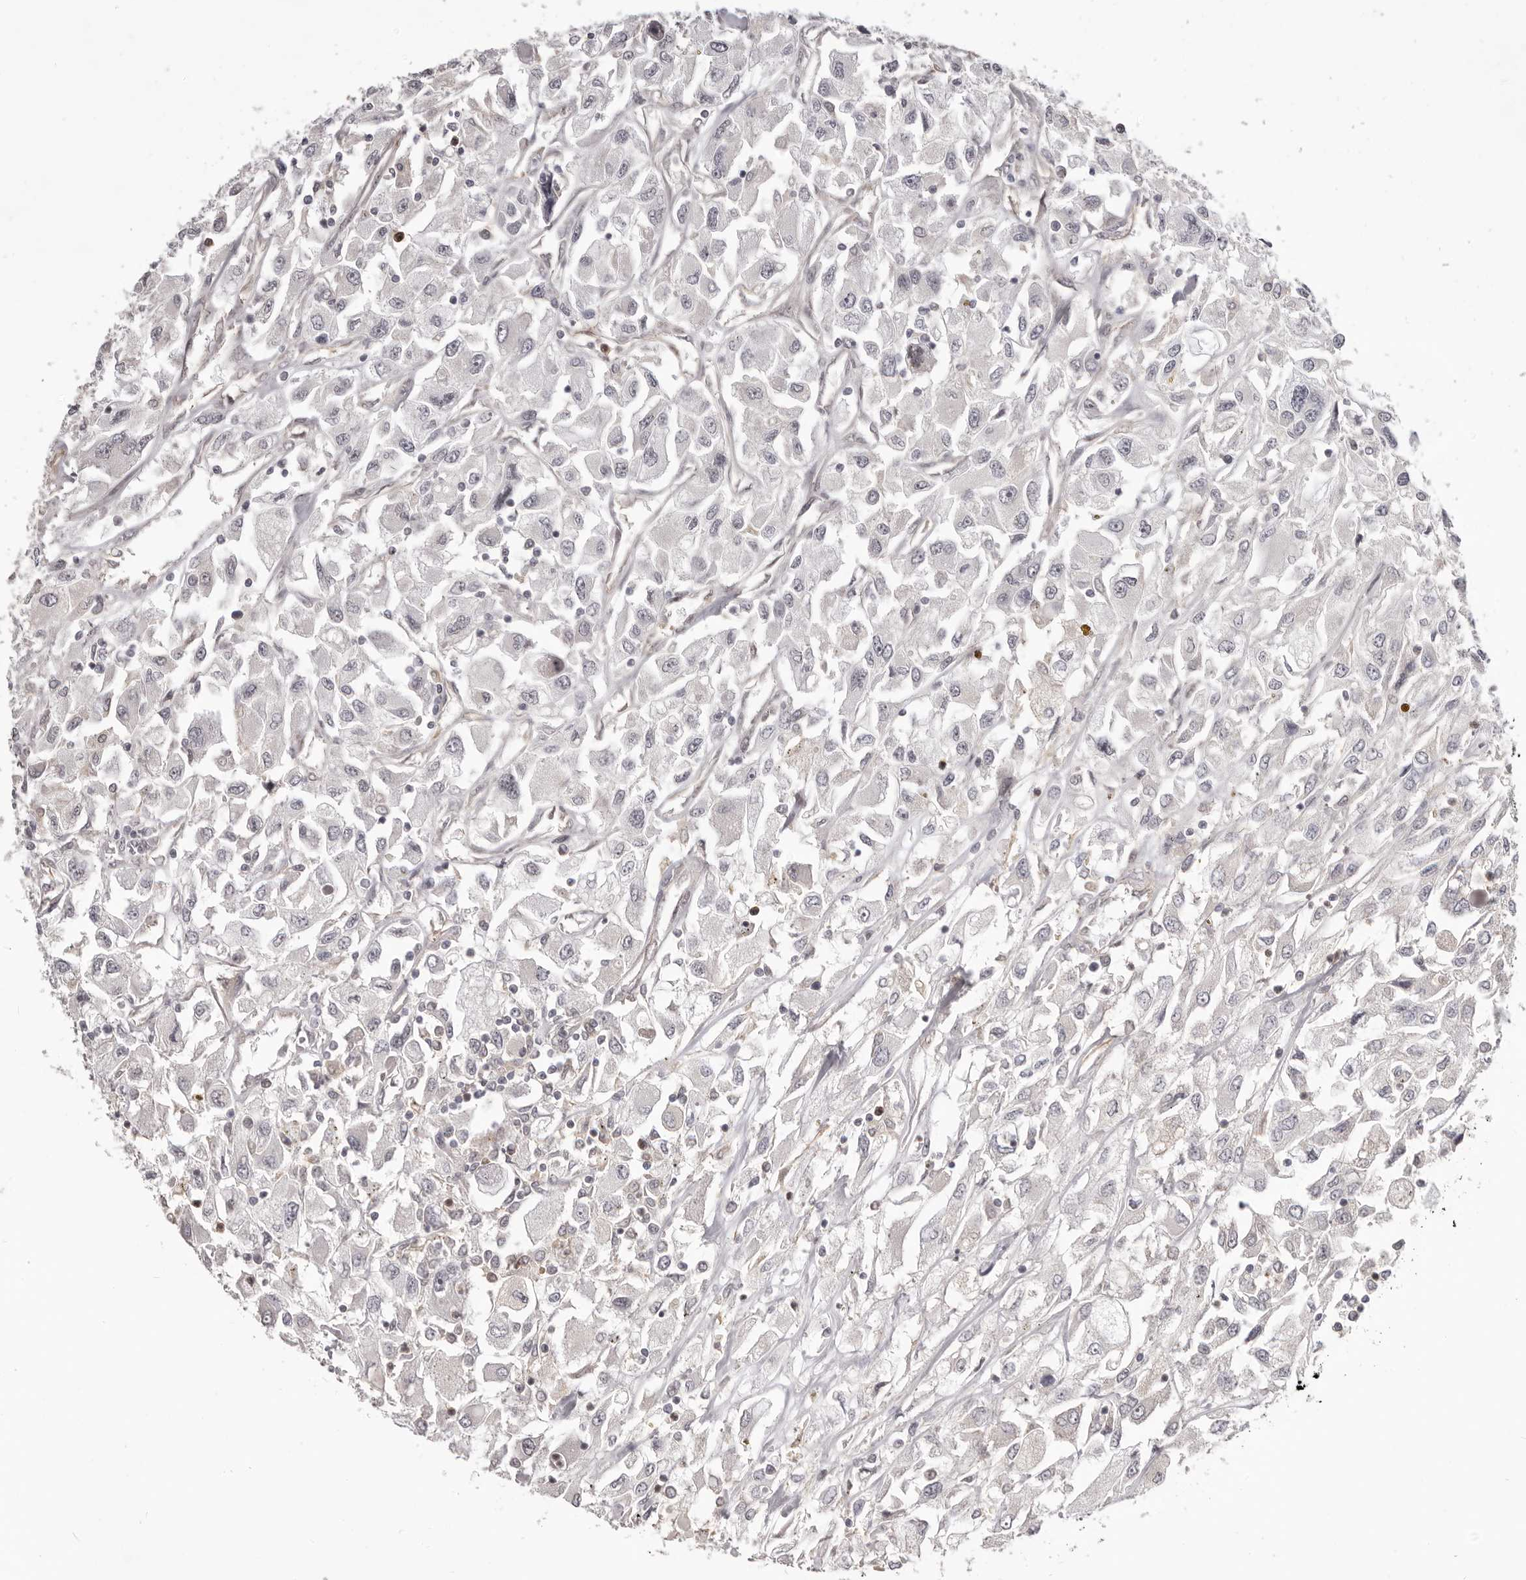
{"staining": {"intensity": "negative", "quantity": "none", "location": "none"}, "tissue": "renal cancer", "cell_type": "Tumor cells", "image_type": "cancer", "snomed": [{"axis": "morphology", "description": "Adenocarcinoma, NOS"}, {"axis": "topography", "description": "Kidney"}], "caption": "The micrograph shows no significant staining in tumor cells of renal cancer (adenocarcinoma). (Stains: DAB immunohistochemistry with hematoxylin counter stain, Microscopy: brightfield microscopy at high magnification).", "gene": "RNF2", "patient": {"sex": "female", "age": 52}}